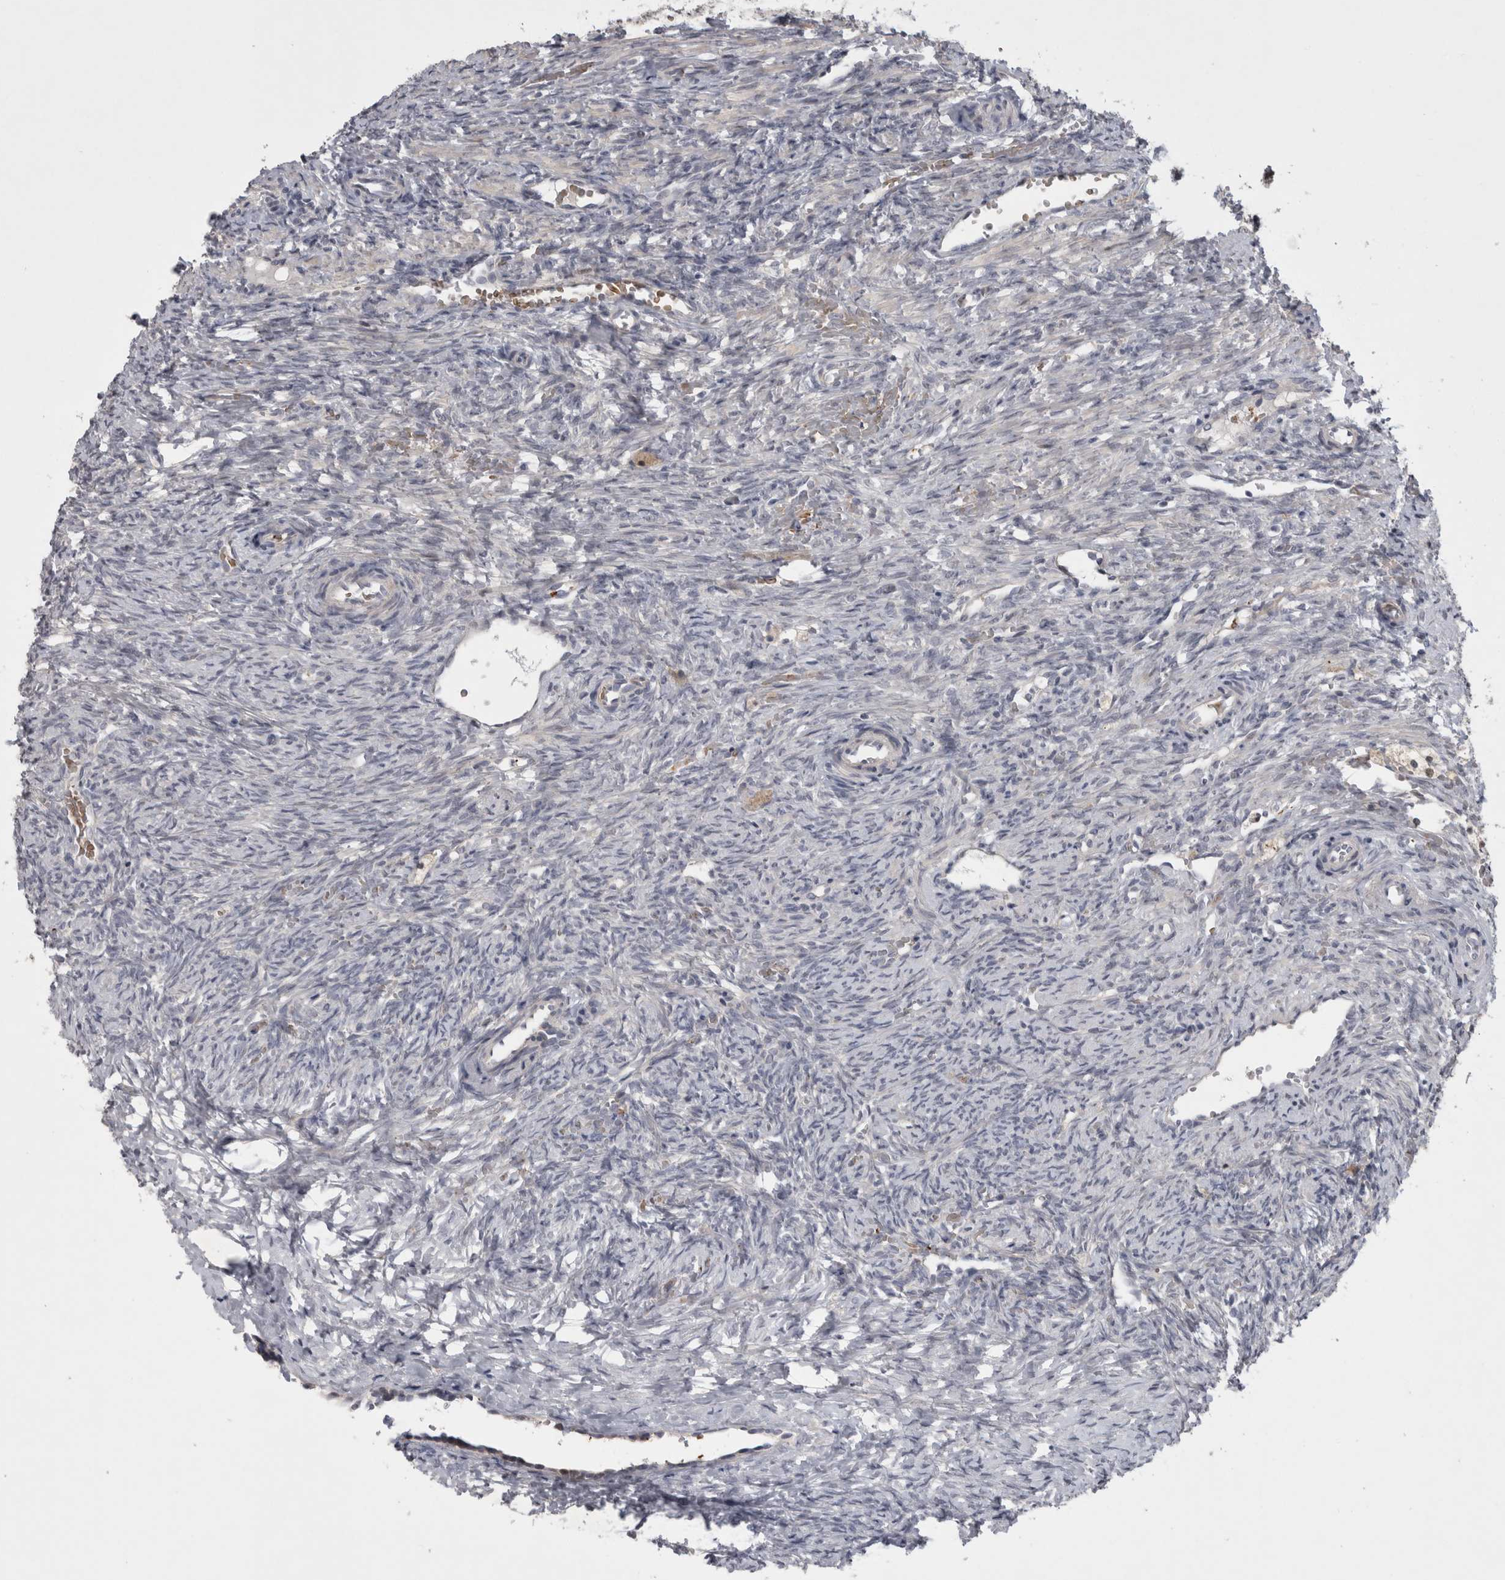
{"staining": {"intensity": "negative", "quantity": "none", "location": "none"}, "tissue": "ovary", "cell_type": "Follicle cells", "image_type": "normal", "snomed": [{"axis": "morphology", "description": "Normal tissue, NOS"}, {"axis": "topography", "description": "Ovary"}], "caption": "An immunohistochemistry (IHC) histopathology image of unremarkable ovary is shown. There is no staining in follicle cells of ovary. The staining was performed using DAB to visualize the protein expression in brown, while the nuclei were stained in blue with hematoxylin (Magnification: 20x).", "gene": "IFI44", "patient": {"sex": "female", "age": 41}}